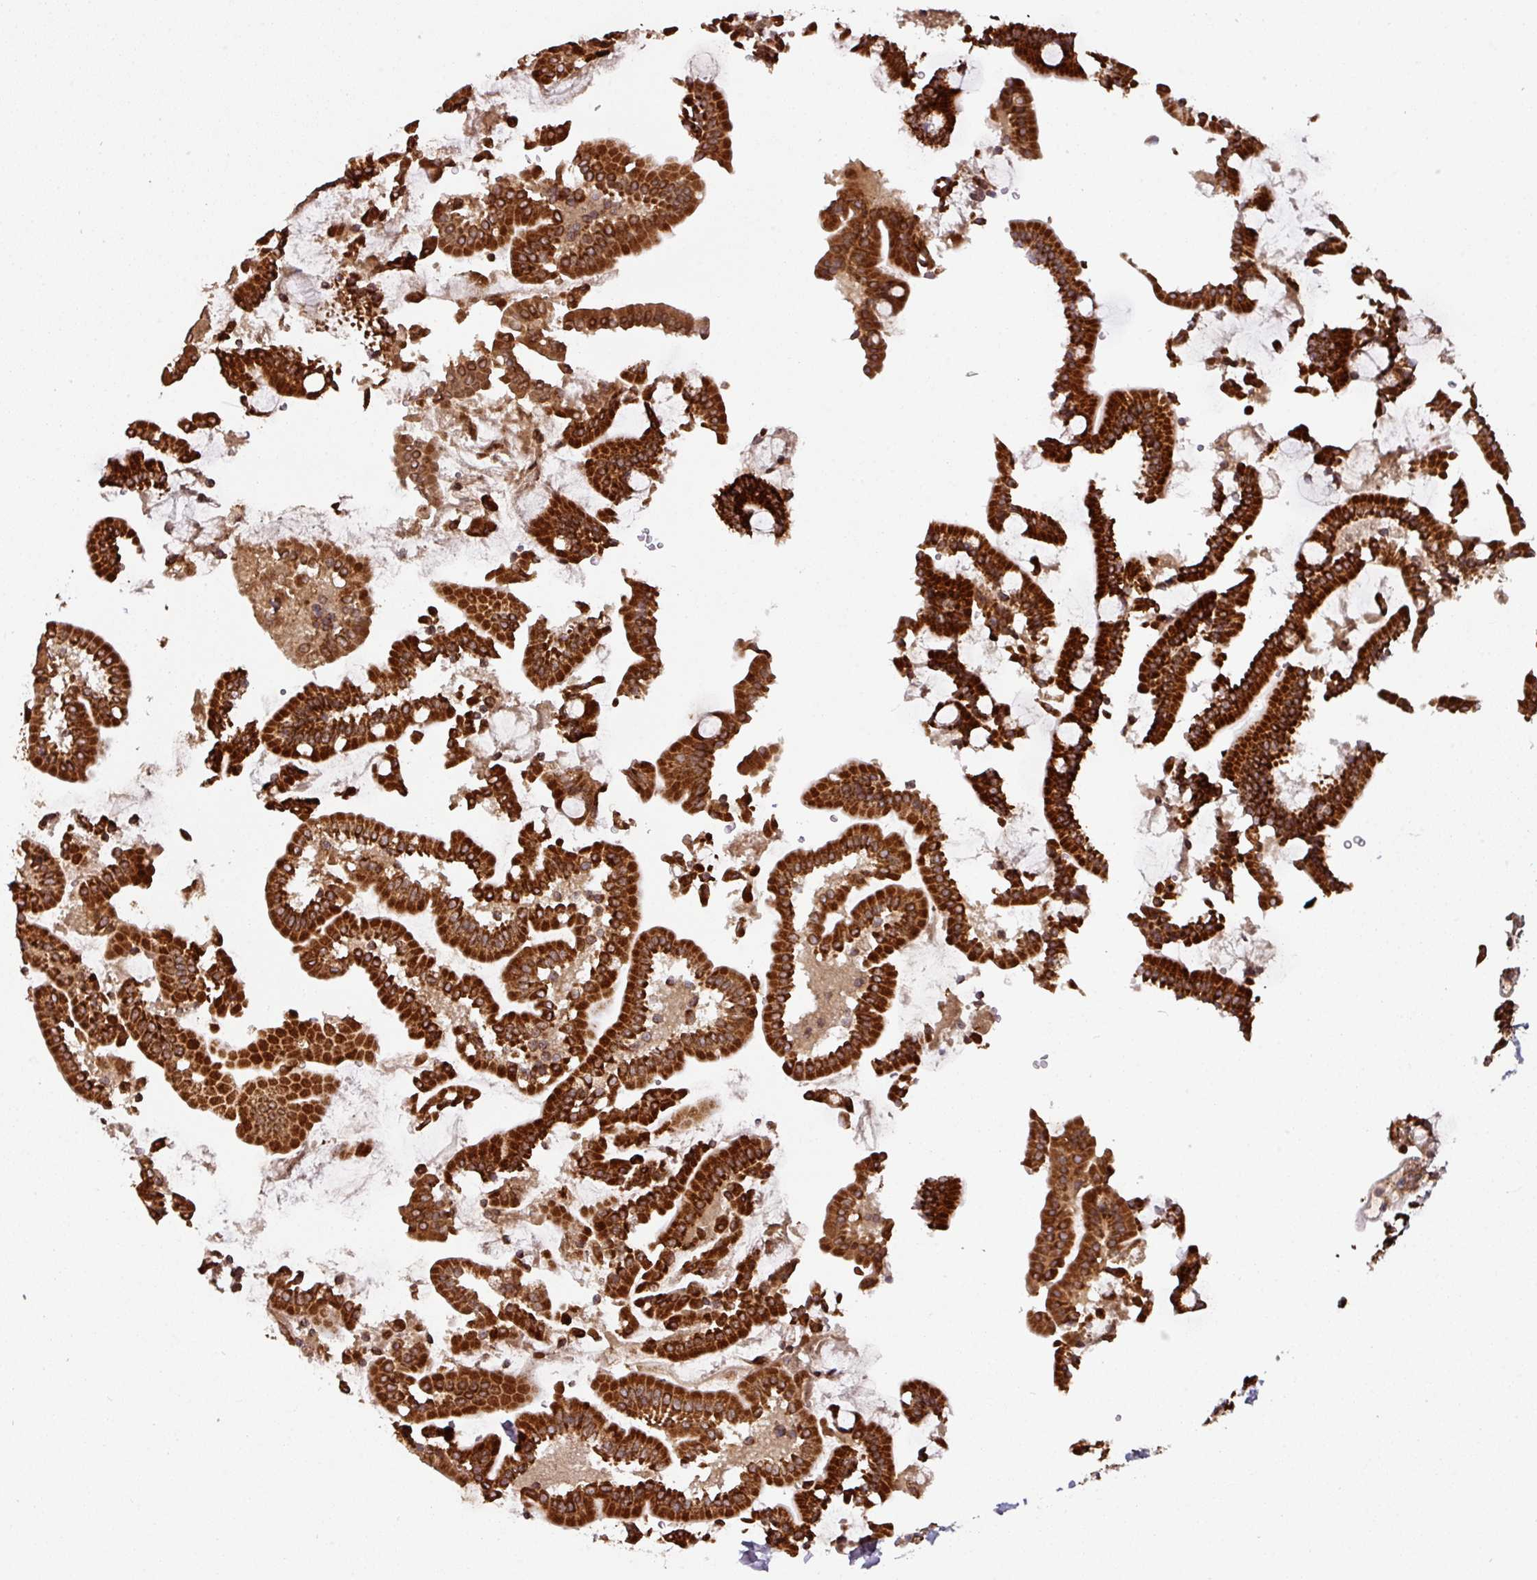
{"staining": {"intensity": "strong", "quantity": ">75%", "location": "cytoplasmic/membranous"}, "tissue": "duodenum", "cell_type": "Glandular cells", "image_type": "normal", "snomed": [{"axis": "morphology", "description": "Normal tissue, NOS"}, {"axis": "topography", "description": "Duodenum"}], "caption": "A histopathology image showing strong cytoplasmic/membranous positivity in about >75% of glandular cells in normal duodenum, as visualized by brown immunohistochemical staining.", "gene": "TRAP1", "patient": {"sex": "male", "age": 55}}